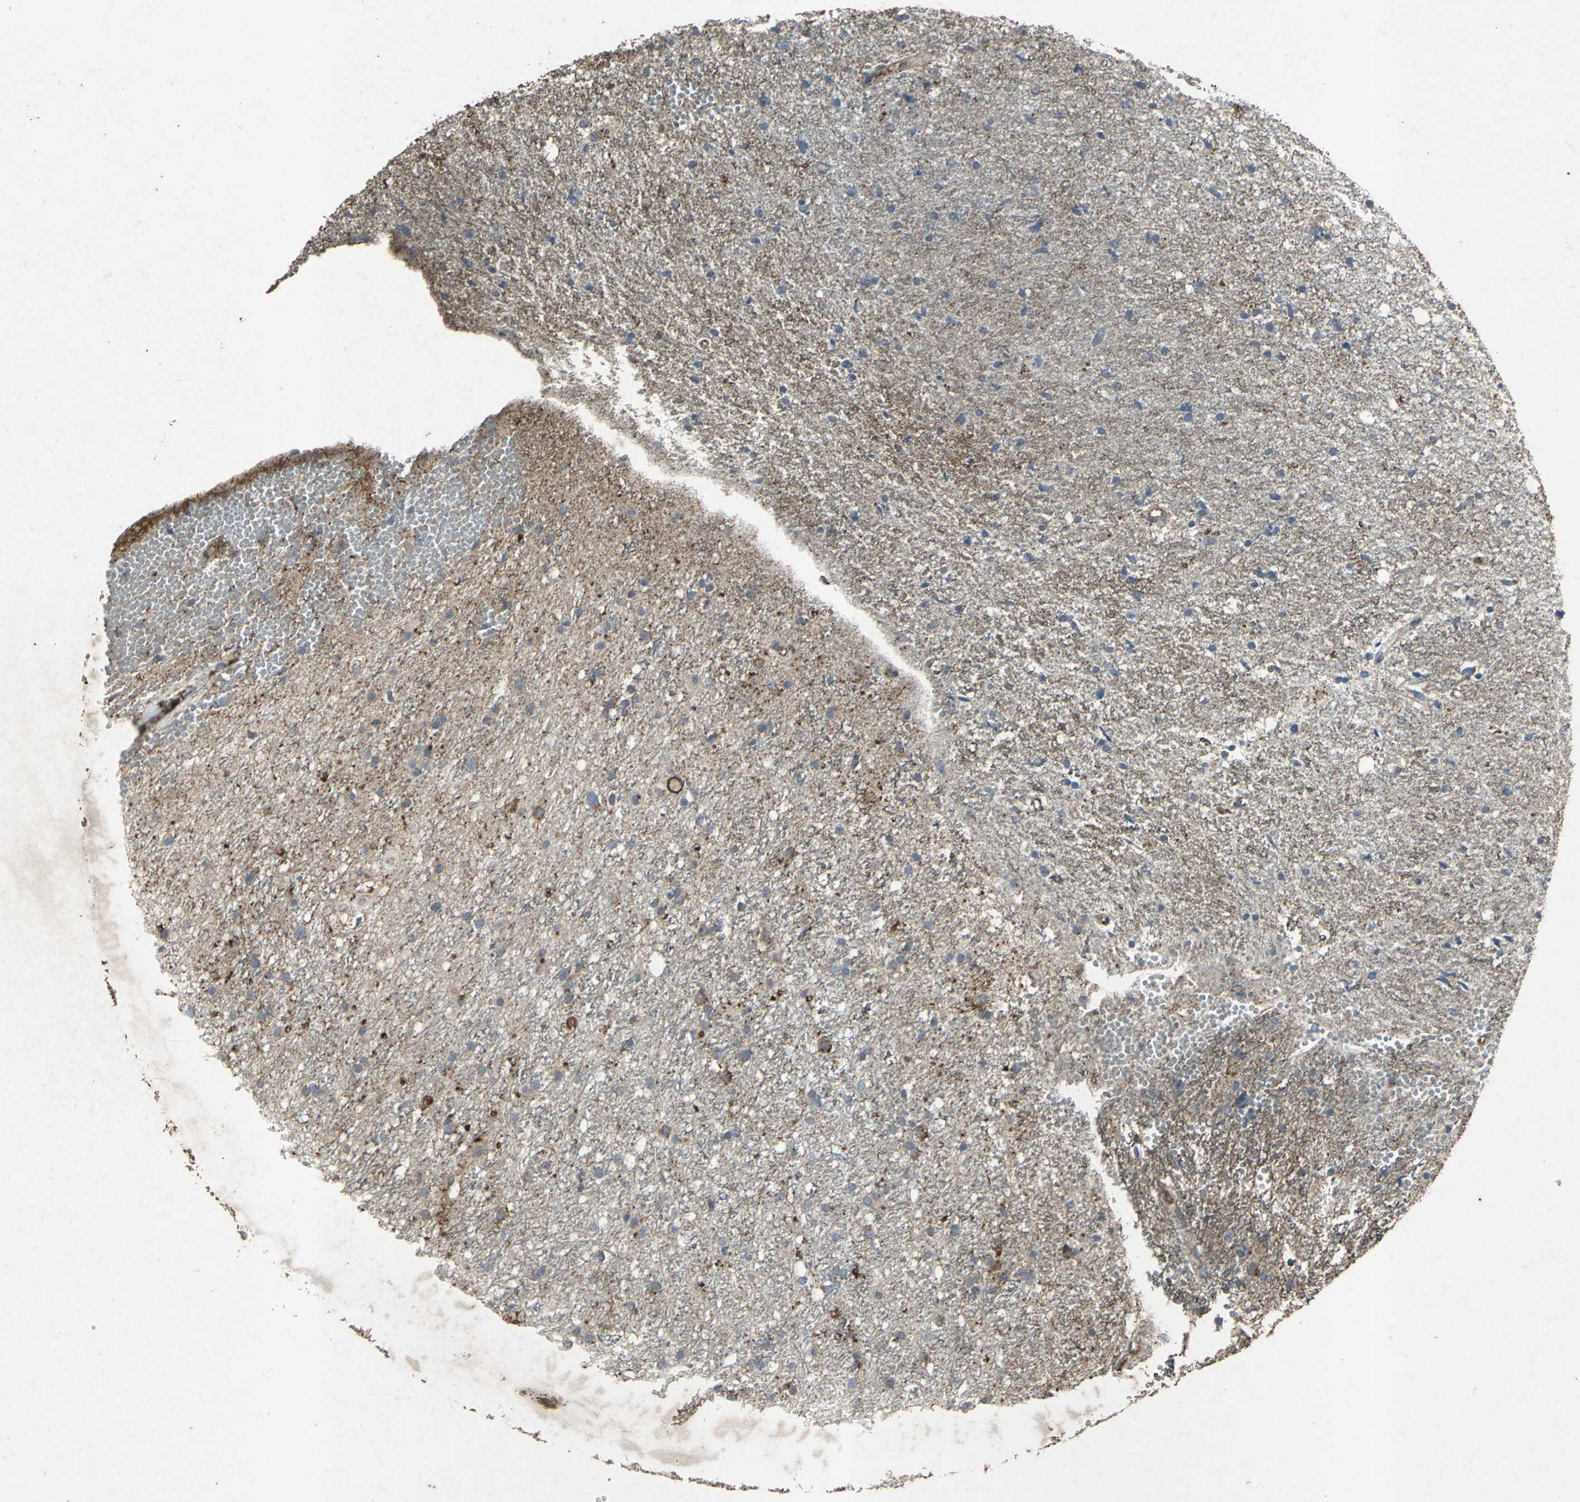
{"staining": {"intensity": "strong", "quantity": "<25%", "location": "cytoplasmic/membranous"}, "tissue": "glioma", "cell_type": "Tumor cells", "image_type": "cancer", "snomed": [{"axis": "morphology", "description": "Glioma, malignant, High grade"}, {"axis": "topography", "description": "Brain"}], "caption": "Glioma tissue exhibits strong cytoplasmic/membranous positivity in approximately <25% of tumor cells, visualized by immunohistochemistry.", "gene": "CCR9", "patient": {"sex": "female", "age": 59}}